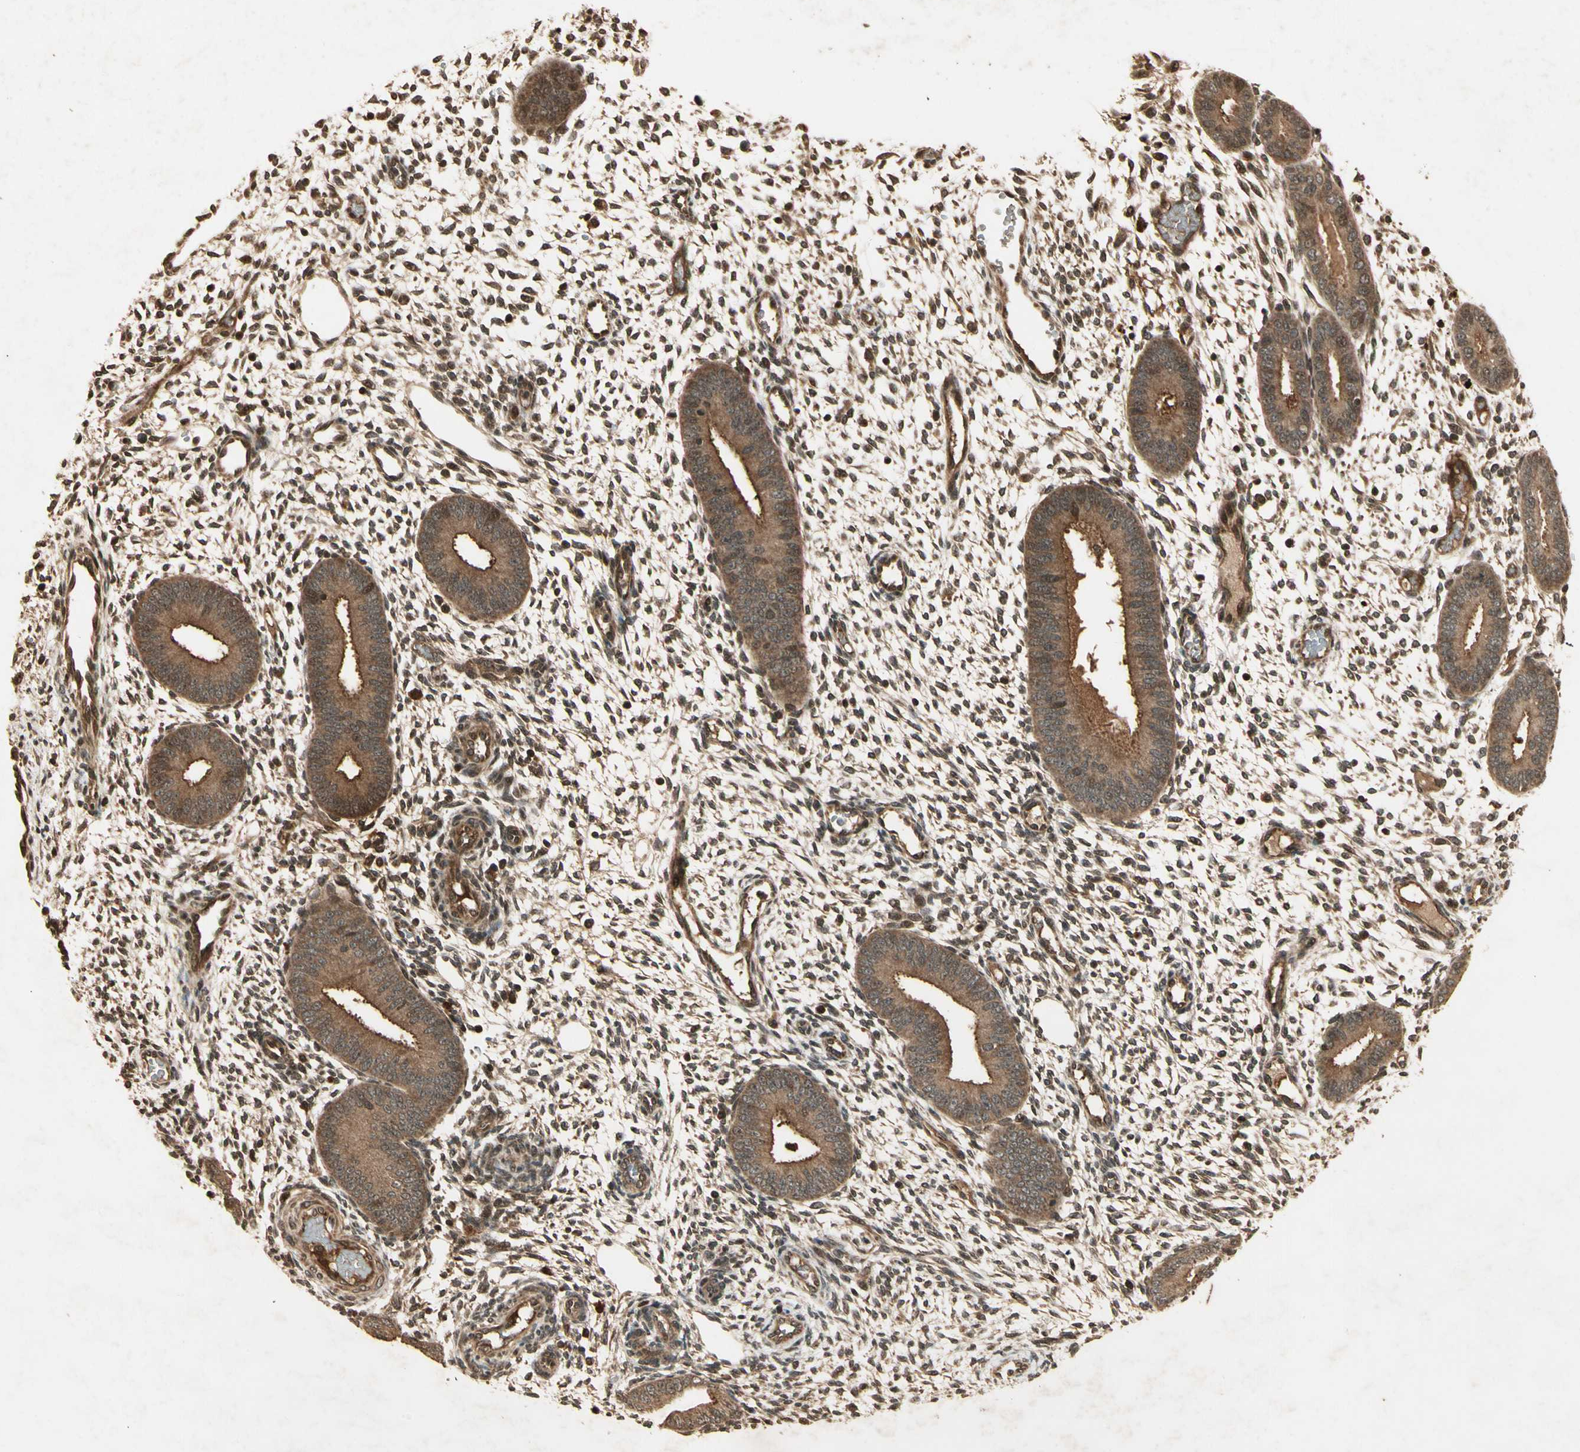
{"staining": {"intensity": "strong", "quantity": ">75%", "location": "cytoplasmic/membranous,nuclear"}, "tissue": "endometrium", "cell_type": "Cells in endometrial stroma", "image_type": "normal", "snomed": [{"axis": "morphology", "description": "Normal tissue, NOS"}, {"axis": "topography", "description": "Endometrium"}], "caption": "Endometrium stained with a brown dye exhibits strong cytoplasmic/membranous,nuclear positive expression in approximately >75% of cells in endometrial stroma.", "gene": "RFFL", "patient": {"sex": "female", "age": 42}}